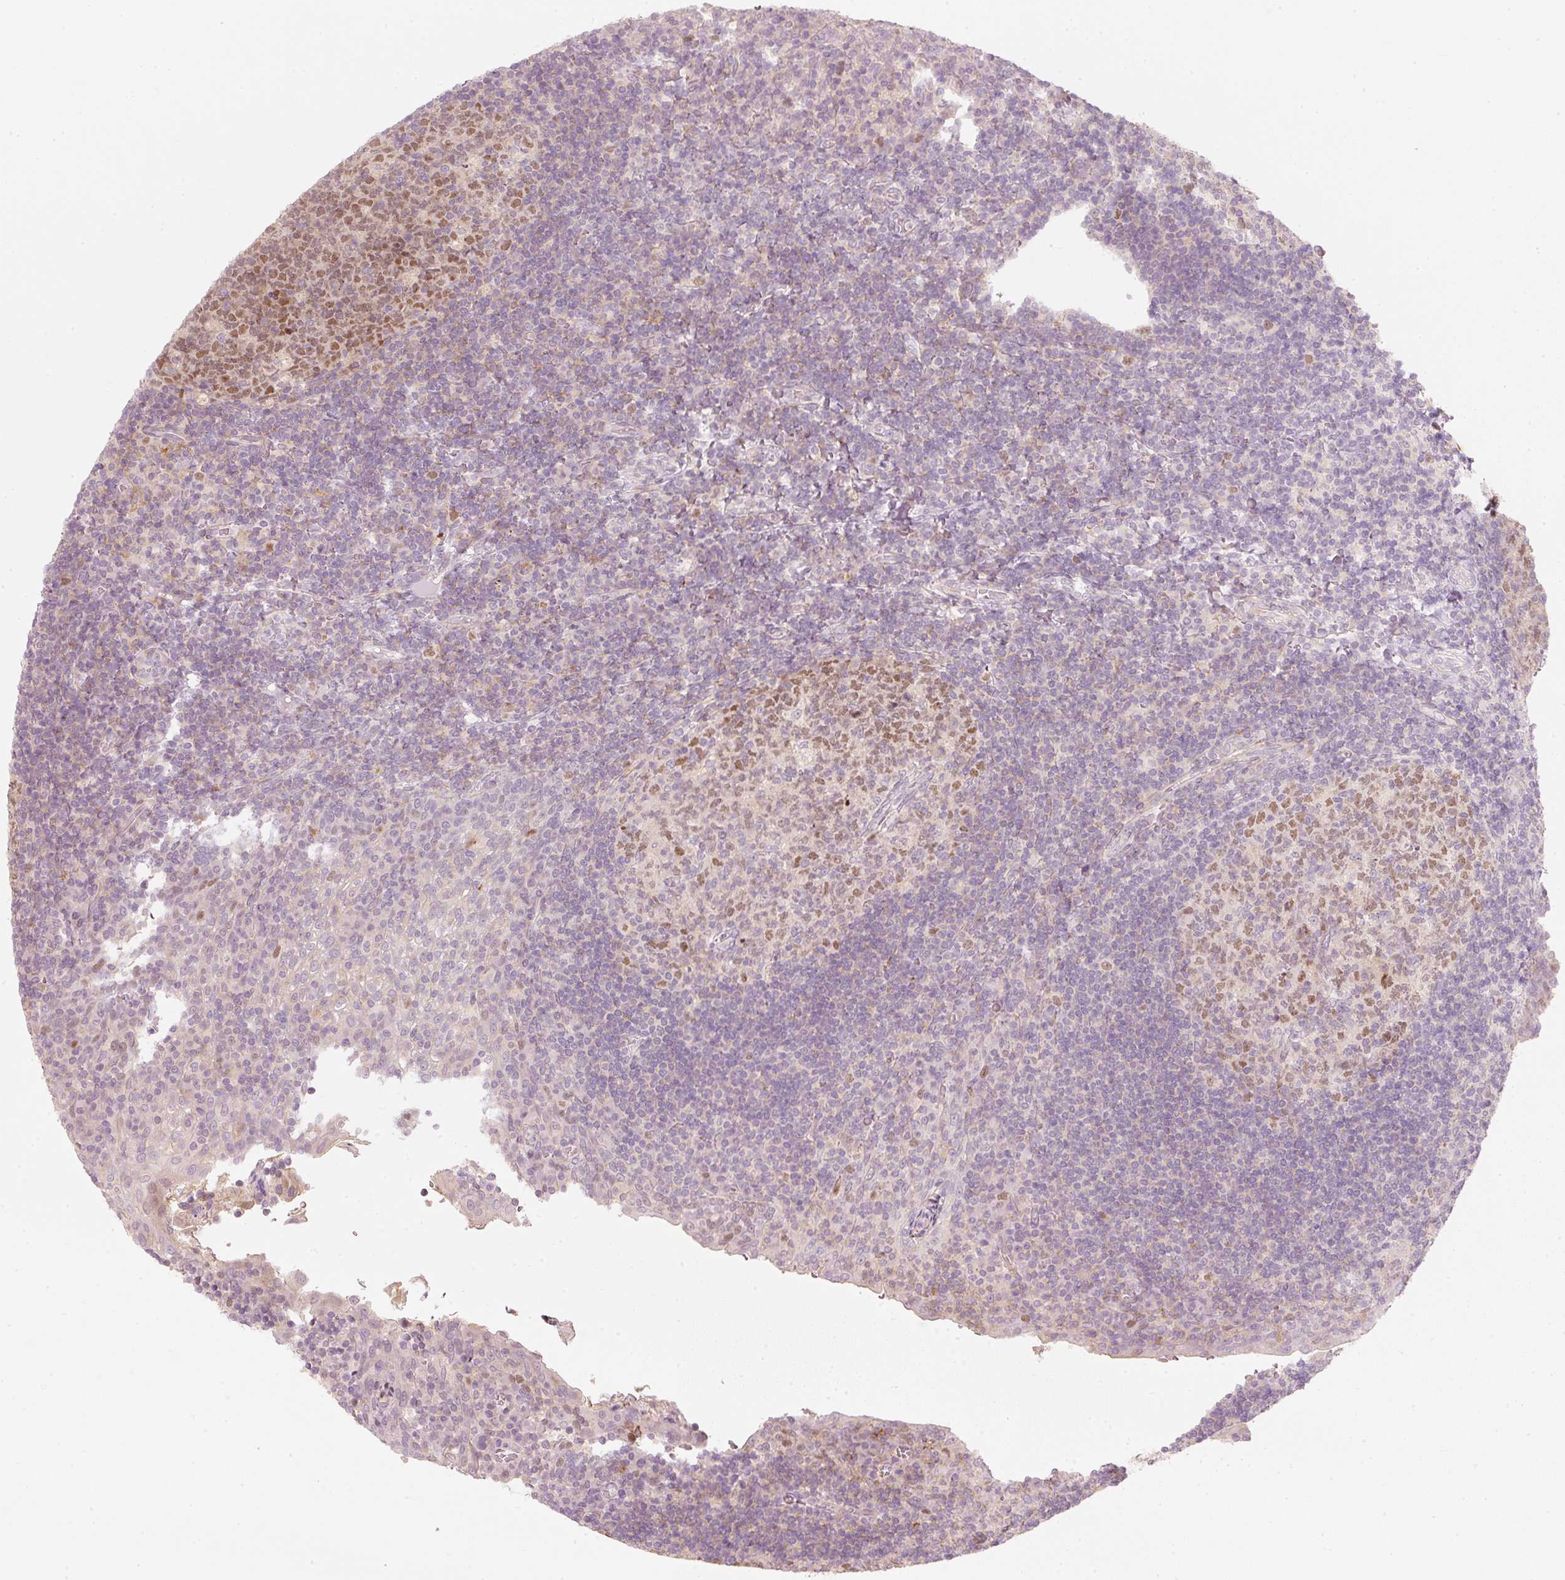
{"staining": {"intensity": "moderate", "quantity": "25%-75%", "location": "nuclear"}, "tissue": "tonsil", "cell_type": "Germinal center cells", "image_type": "normal", "snomed": [{"axis": "morphology", "description": "Normal tissue, NOS"}, {"axis": "topography", "description": "Tonsil"}], "caption": "A high-resolution histopathology image shows IHC staining of normal tonsil, which demonstrates moderate nuclear expression in about 25%-75% of germinal center cells.", "gene": "TREX2", "patient": {"sex": "male", "age": 17}}